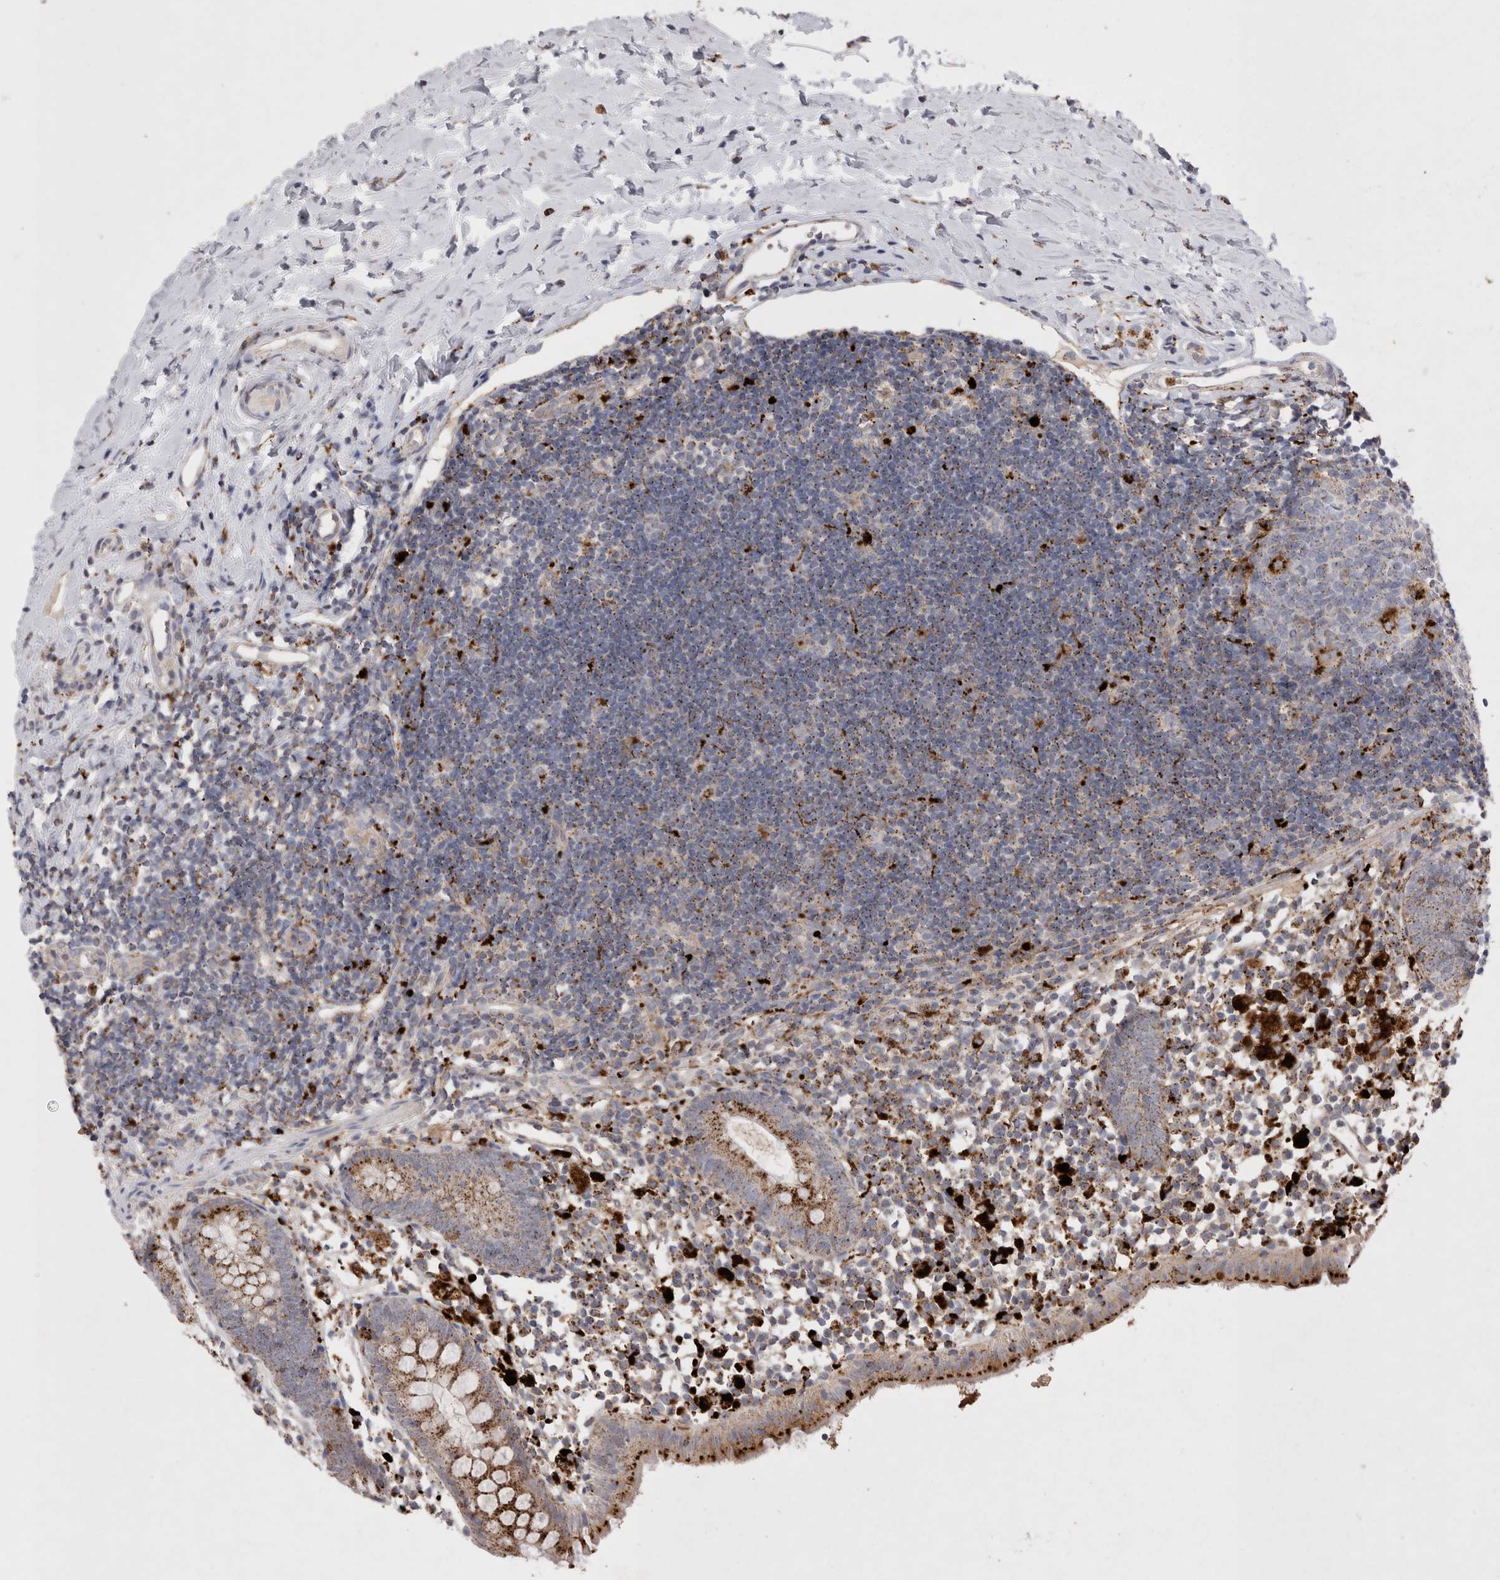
{"staining": {"intensity": "strong", "quantity": ">75%", "location": "cytoplasmic/membranous"}, "tissue": "appendix", "cell_type": "Glandular cells", "image_type": "normal", "snomed": [{"axis": "morphology", "description": "Normal tissue, NOS"}, {"axis": "topography", "description": "Appendix"}], "caption": "This is a histology image of immunohistochemistry (IHC) staining of unremarkable appendix, which shows strong staining in the cytoplasmic/membranous of glandular cells.", "gene": "CTSA", "patient": {"sex": "female", "age": 20}}